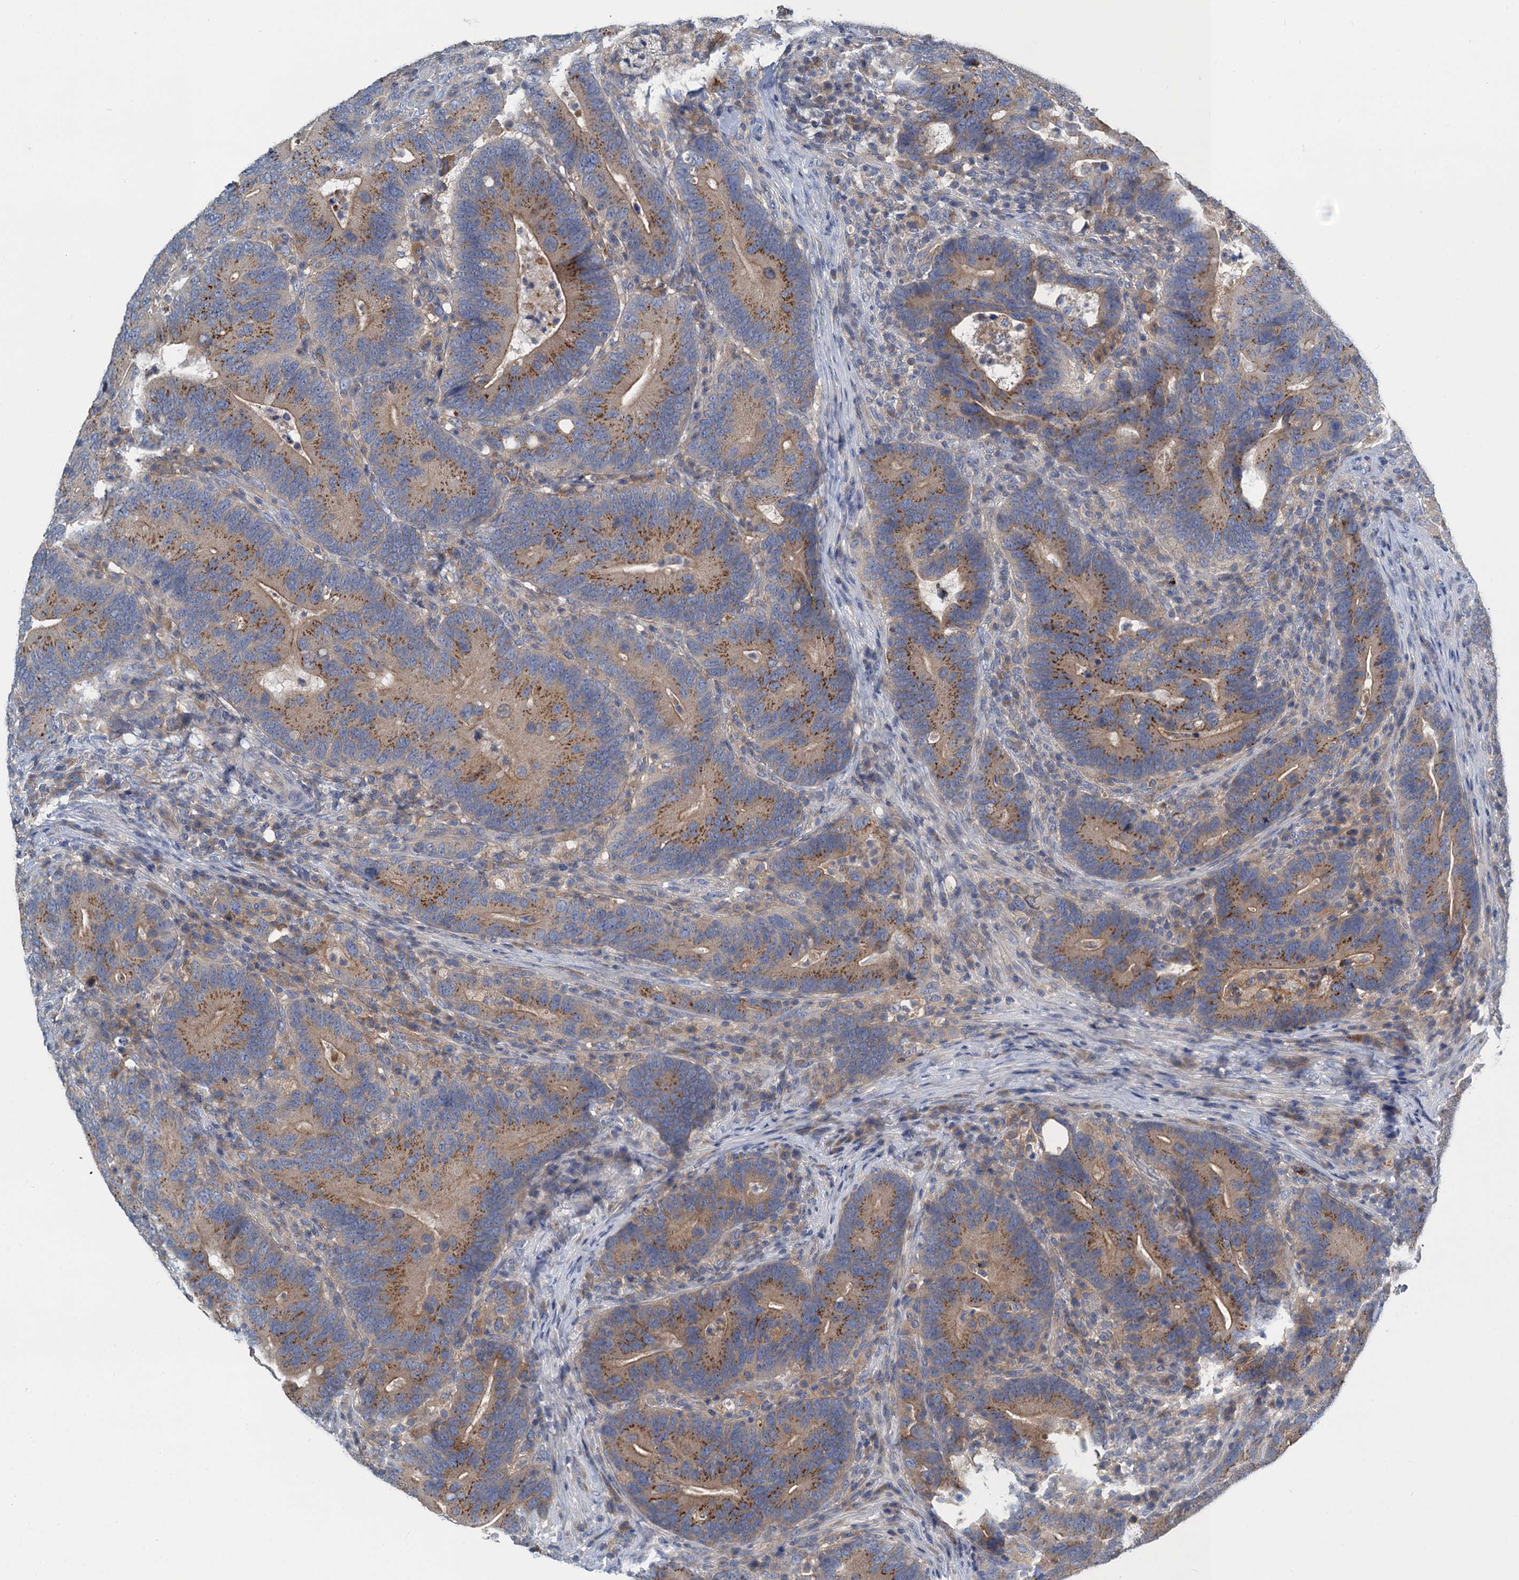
{"staining": {"intensity": "moderate", "quantity": ">75%", "location": "cytoplasmic/membranous"}, "tissue": "colorectal cancer", "cell_type": "Tumor cells", "image_type": "cancer", "snomed": [{"axis": "morphology", "description": "Adenocarcinoma, NOS"}, {"axis": "topography", "description": "Colon"}], "caption": "This histopathology image displays colorectal adenocarcinoma stained with immunohistochemistry to label a protein in brown. The cytoplasmic/membranous of tumor cells show moderate positivity for the protein. Nuclei are counter-stained blue.", "gene": "SNAP29", "patient": {"sex": "female", "age": 66}}